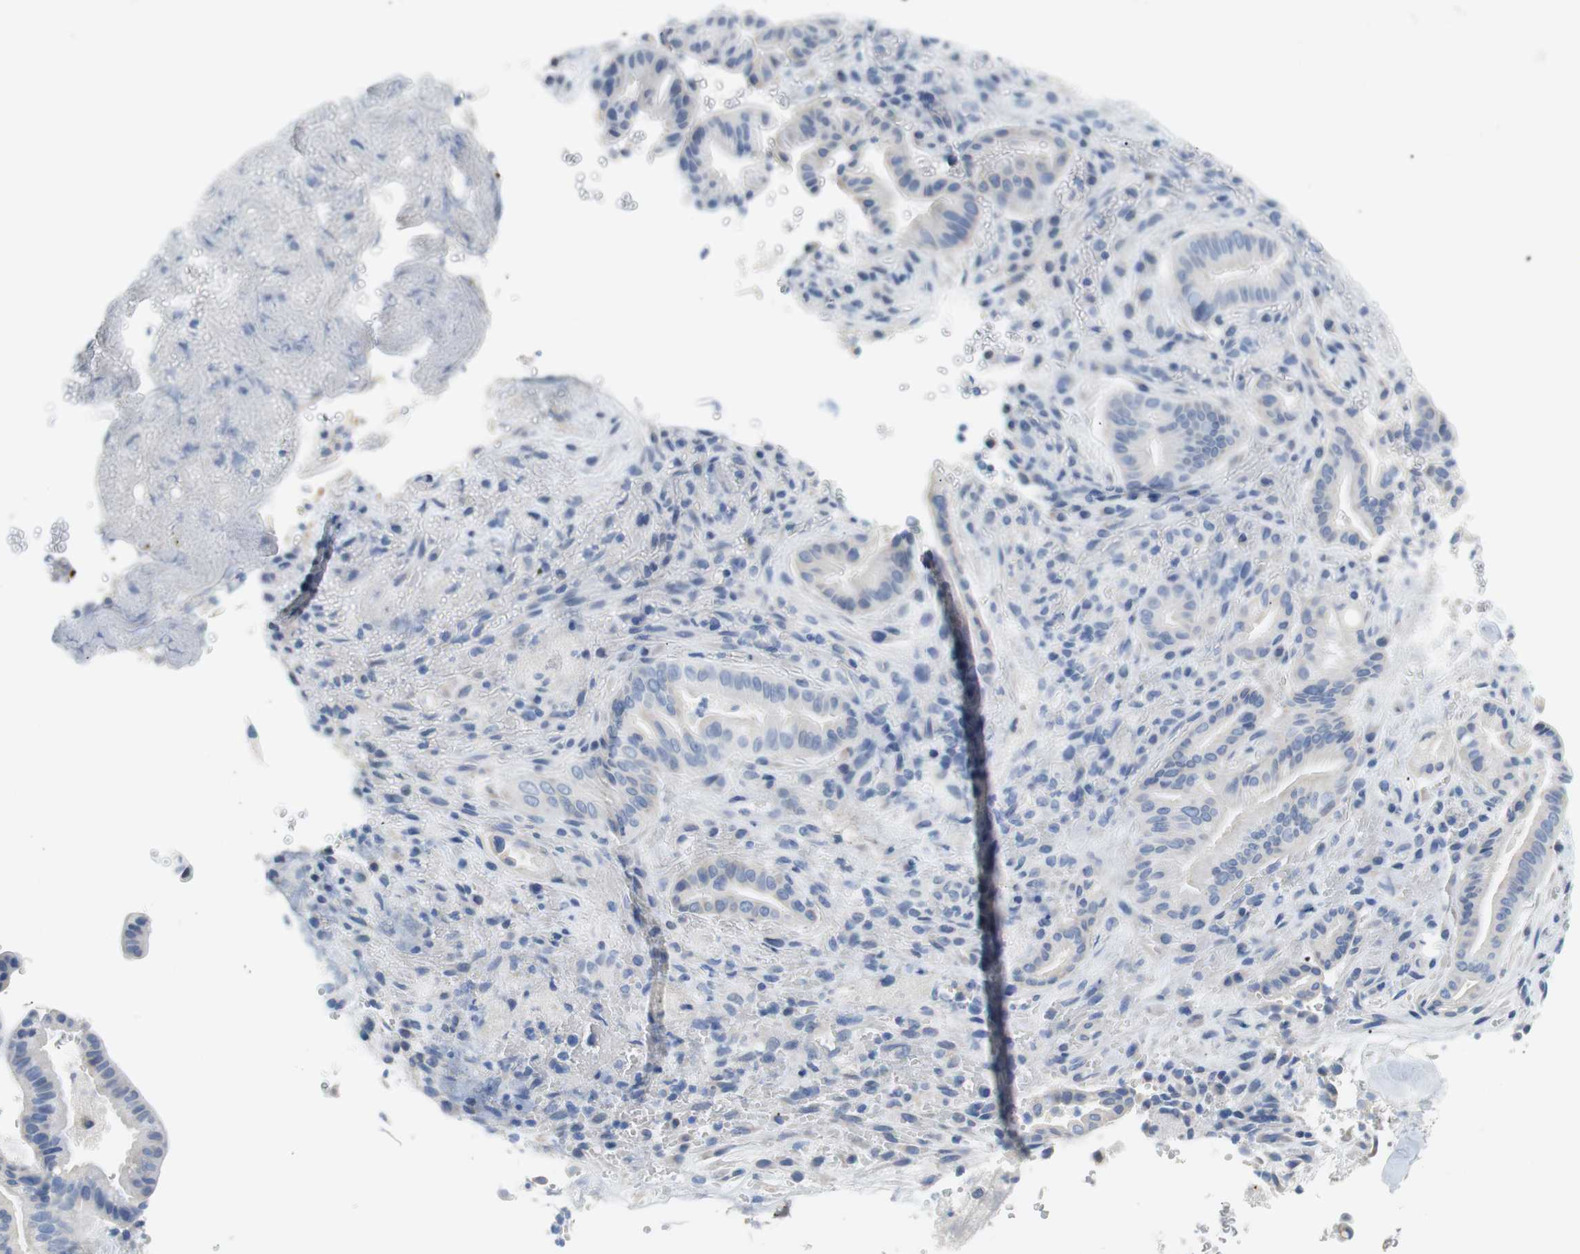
{"staining": {"intensity": "negative", "quantity": "none", "location": "none"}, "tissue": "liver cancer", "cell_type": "Tumor cells", "image_type": "cancer", "snomed": [{"axis": "morphology", "description": "Cholangiocarcinoma"}, {"axis": "topography", "description": "Liver"}], "caption": "Immunohistochemistry photomicrograph of human liver cancer stained for a protein (brown), which reveals no staining in tumor cells.", "gene": "MYH1", "patient": {"sex": "female", "age": 68}}